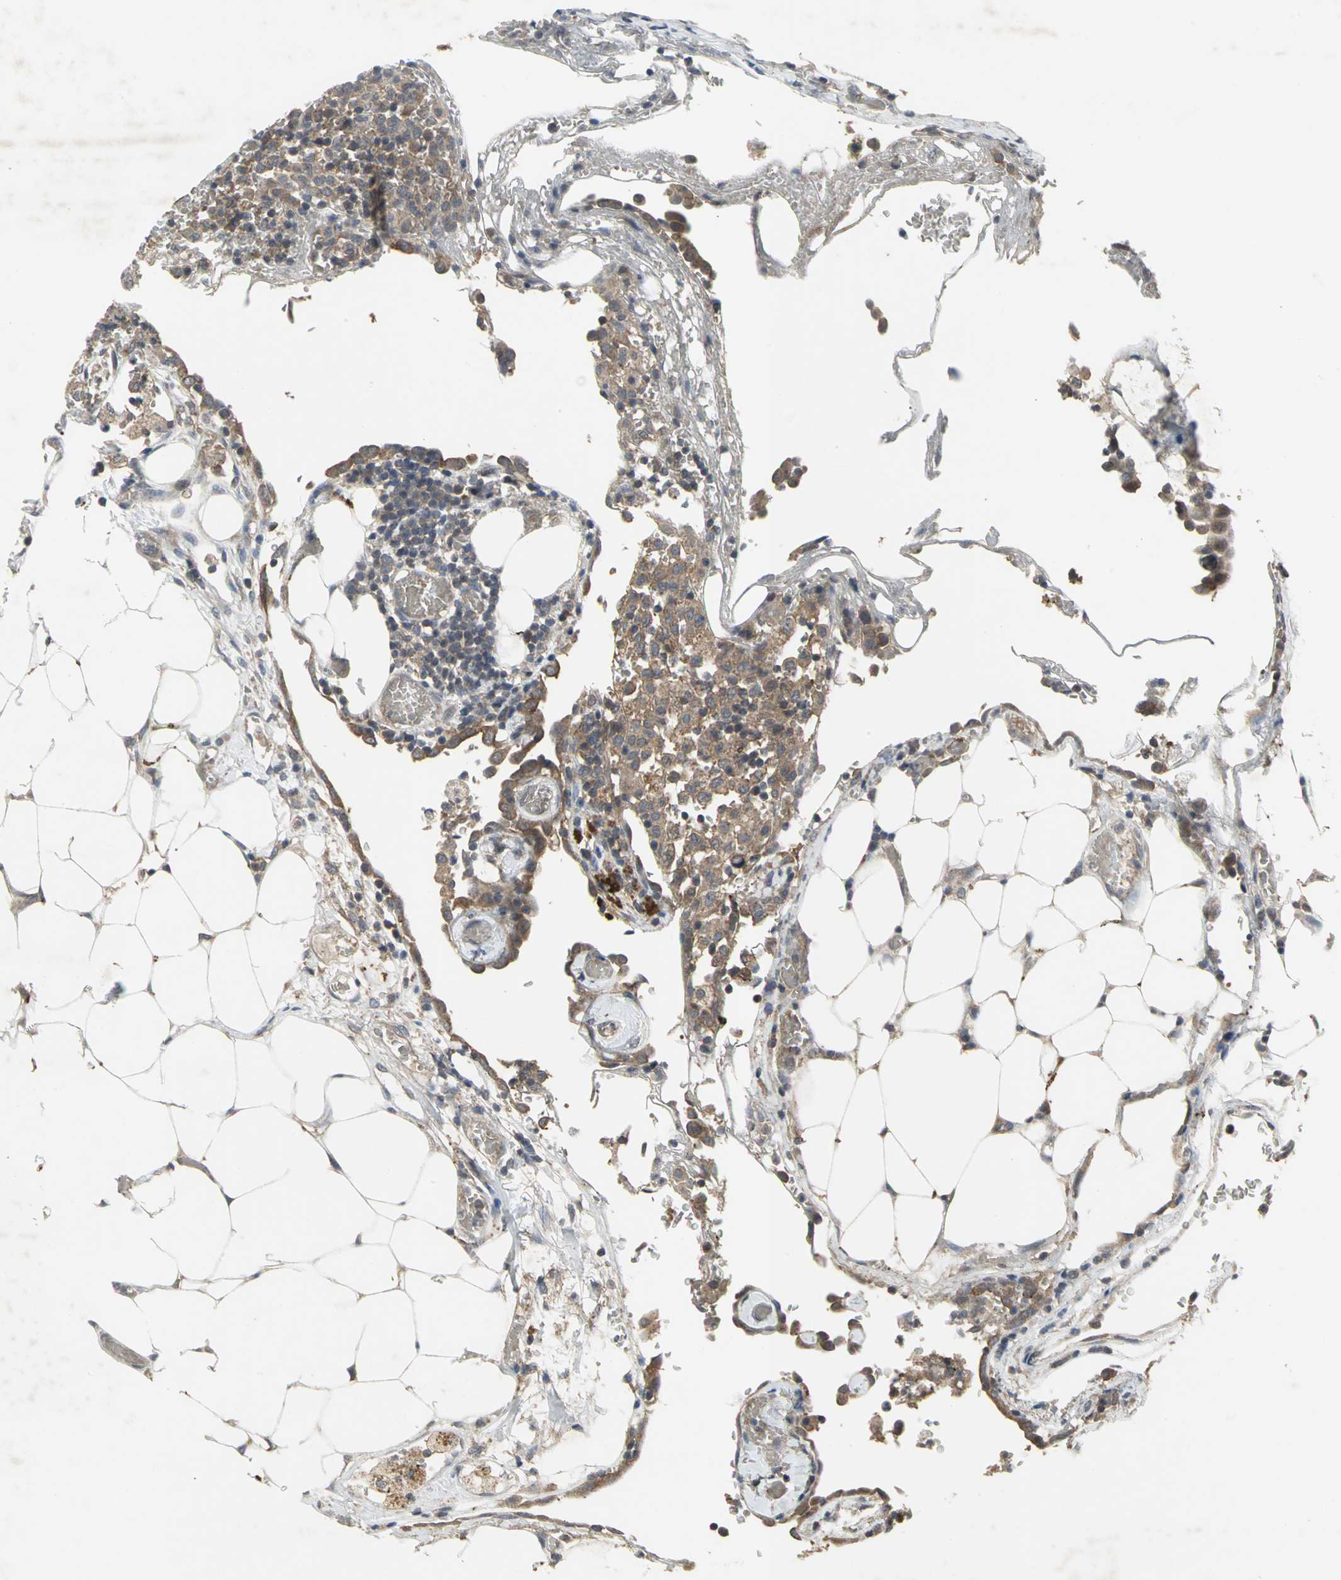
{"staining": {"intensity": "moderate", "quantity": ">75%", "location": "cytoplasmic/membranous"}, "tissue": "colorectal cancer", "cell_type": "Tumor cells", "image_type": "cancer", "snomed": [{"axis": "morphology", "description": "Adenocarcinoma, NOS"}, {"axis": "topography", "description": "Colon"}], "caption": "Tumor cells demonstrate medium levels of moderate cytoplasmic/membranous positivity in approximately >75% of cells in human colorectal adenocarcinoma.", "gene": "KEAP1", "patient": {"sex": "female", "age": 86}}